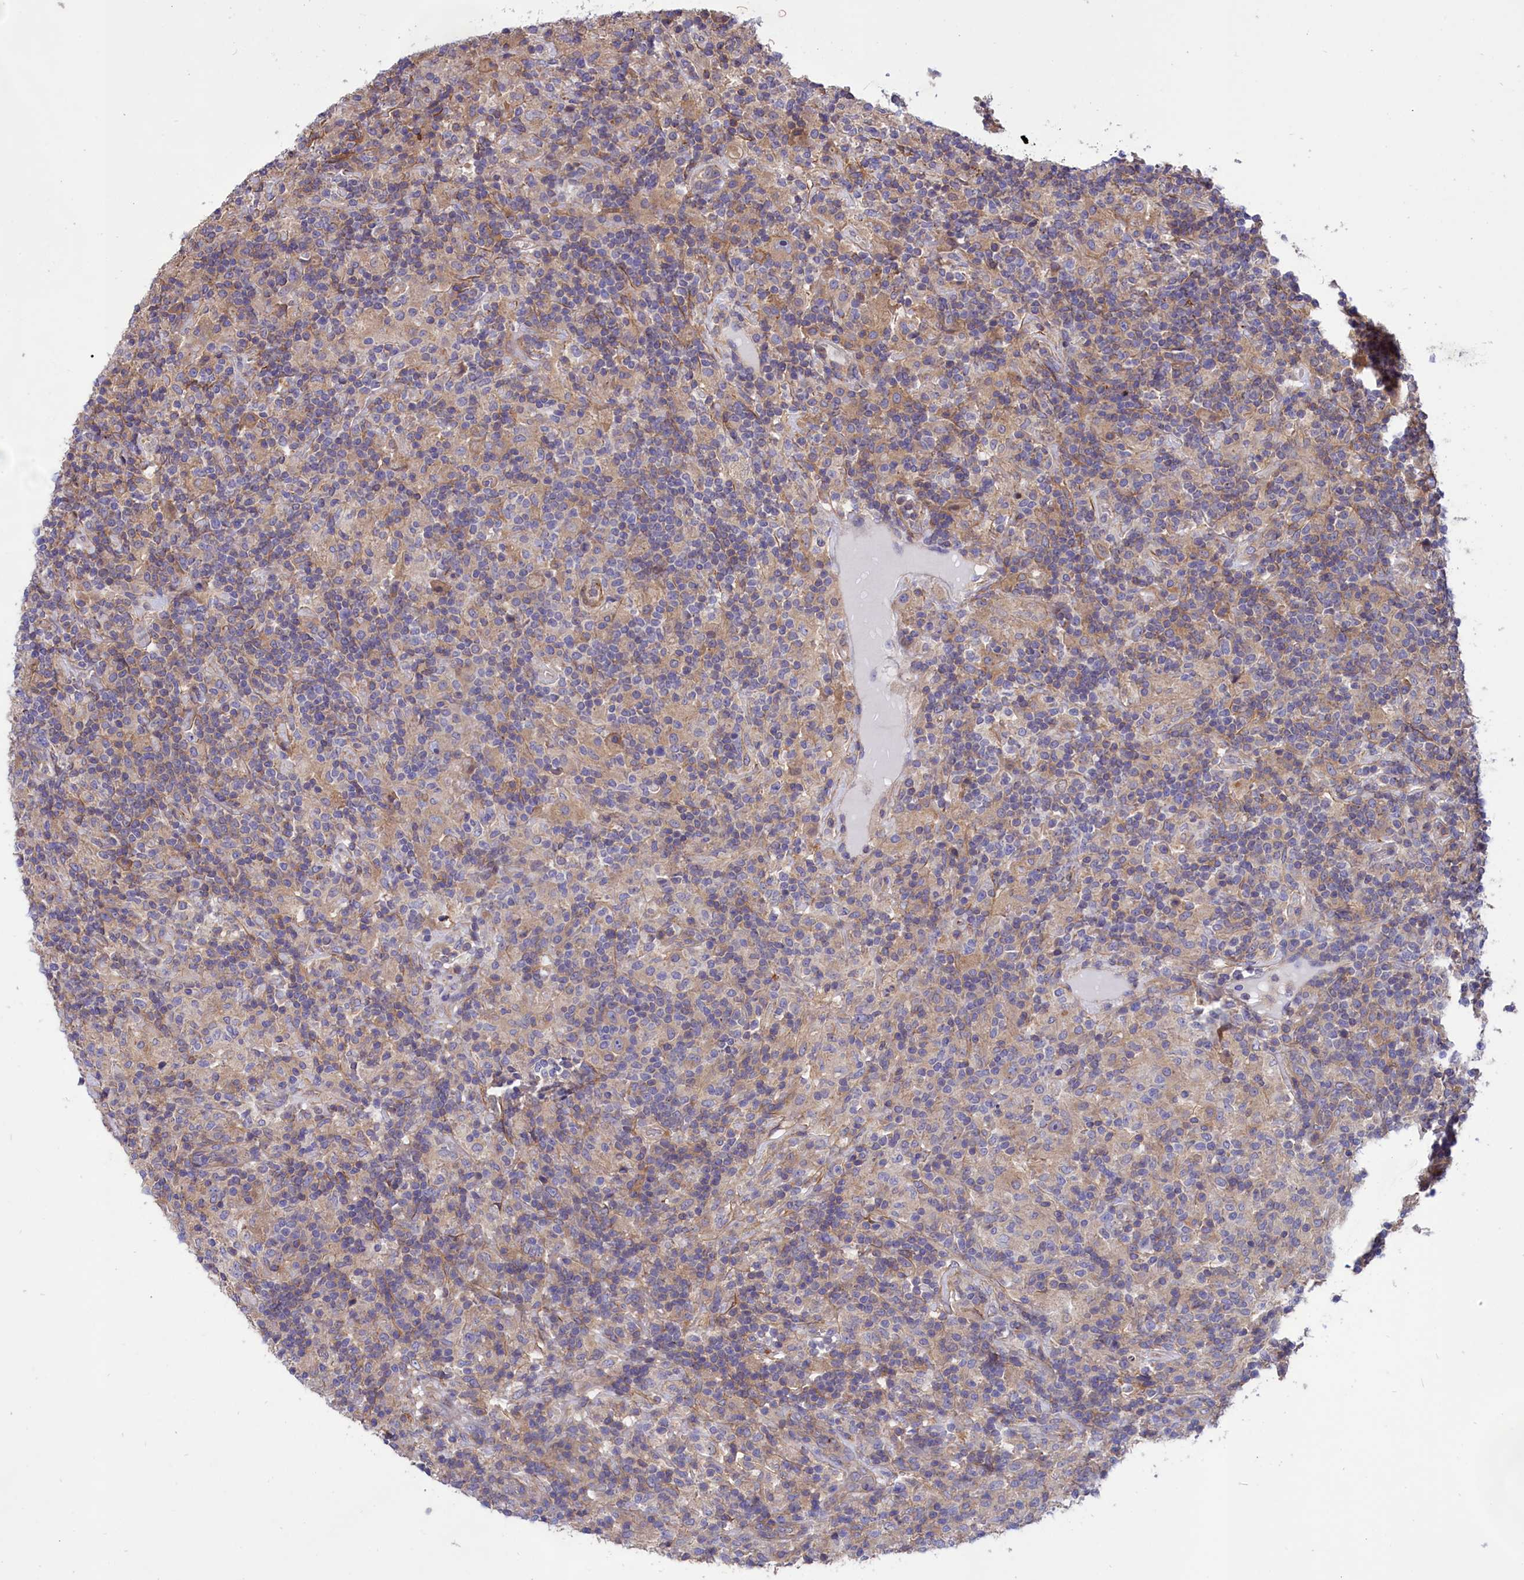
{"staining": {"intensity": "negative", "quantity": "none", "location": "none"}, "tissue": "lymphoma", "cell_type": "Tumor cells", "image_type": "cancer", "snomed": [{"axis": "morphology", "description": "Hodgkin's disease, NOS"}, {"axis": "topography", "description": "Lymph node"}], "caption": "Protein analysis of Hodgkin's disease displays no significant expression in tumor cells.", "gene": "AMDHD2", "patient": {"sex": "male", "age": 70}}